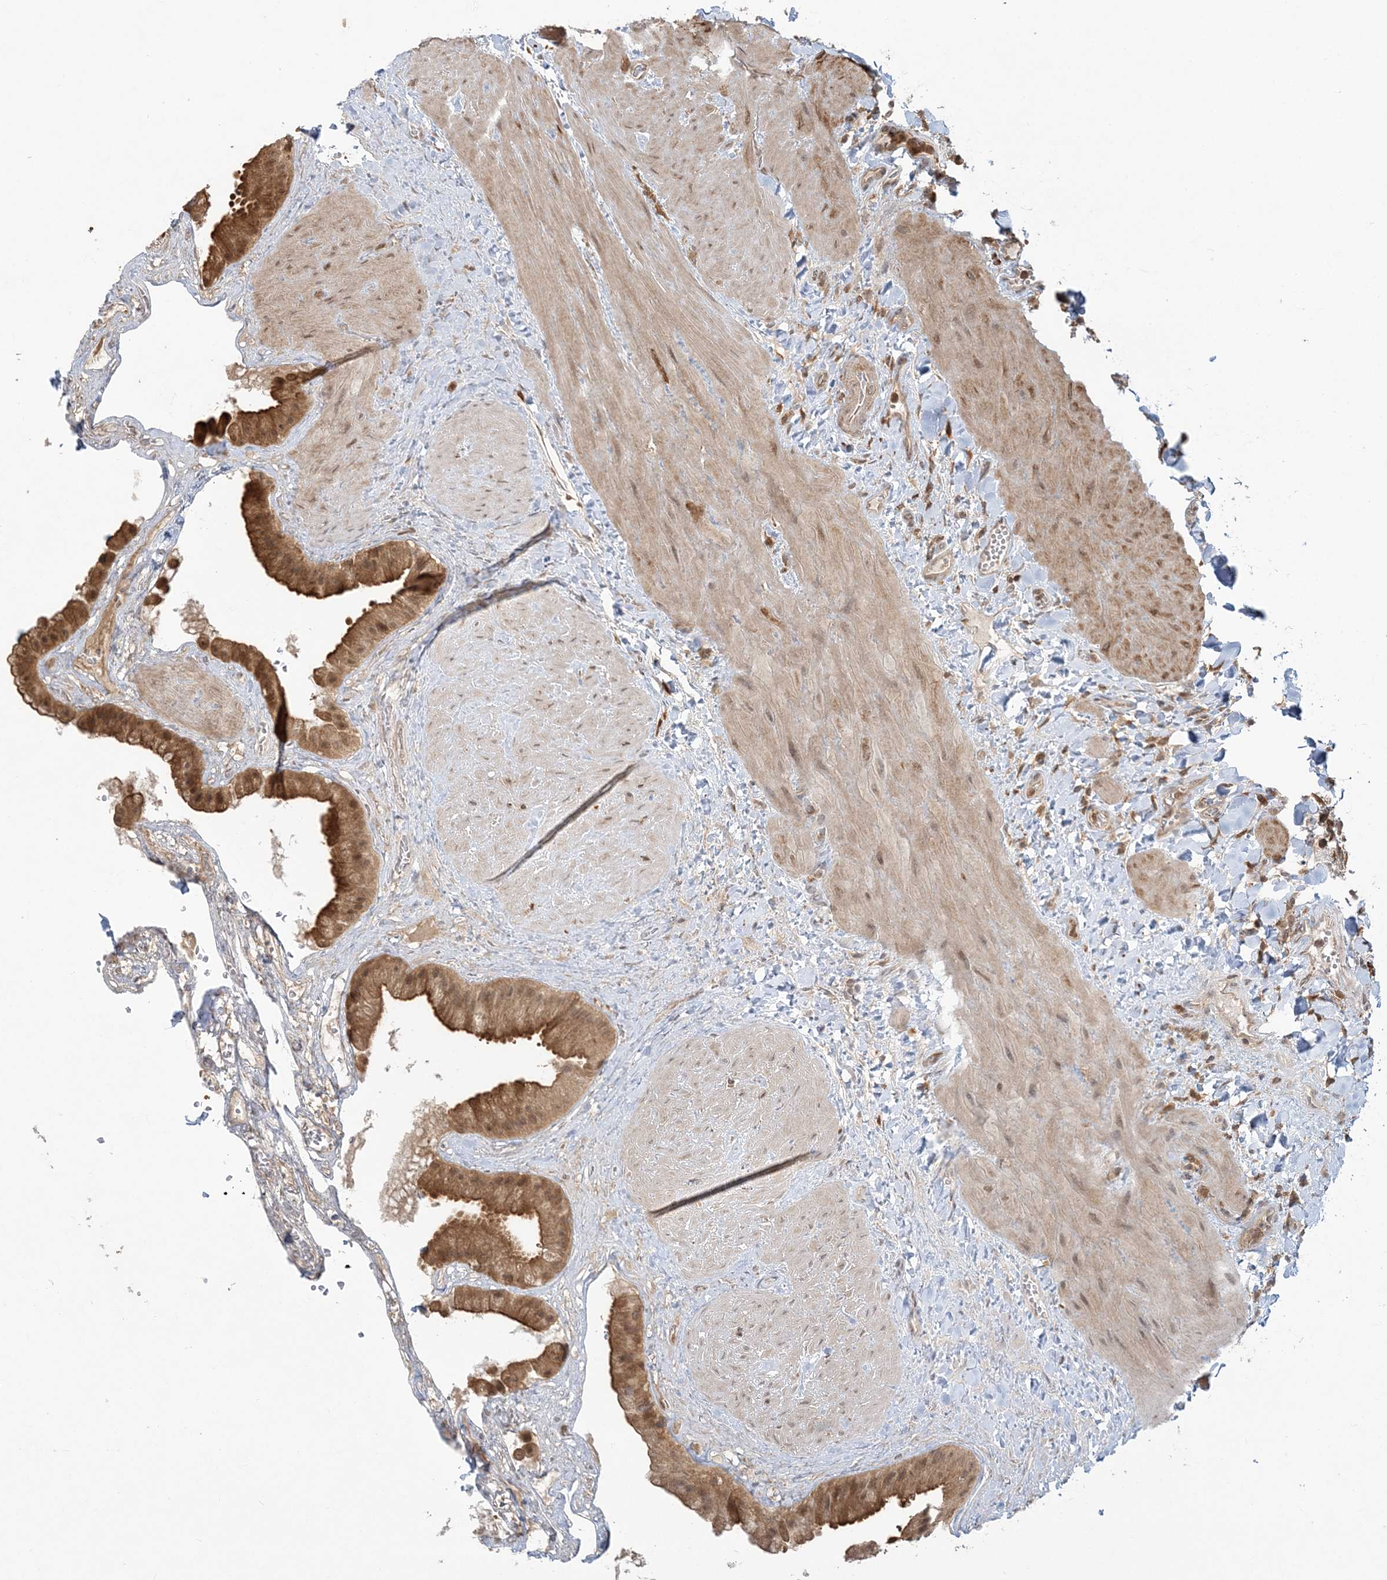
{"staining": {"intensity": "moderate", "quantity": ">75%", "location": "cytoplasmic/membranous,nuclear"}, "tissue": "gallbladder", "cell_type": "Glandular cells", "image_type": "normal", "snomed": [{"axis": "morphology", "description": "Normal tissue, NOS"}, {"axis": "topography", "description": "Gallbladder"}], "caption": "Protein expression analysis of normal human gallbladder reveals moderate cytoplasmic/membranous,nuclear positivity in about >75% of glandular cells. The staining was performed using DAB (3,3'-diaminobenzidine), with brown indicating positive protein expression. Nuclei are stained blue with hematoxylin.", "gene": "CAB39", "patient": {"sex": "male", "age": 55}}